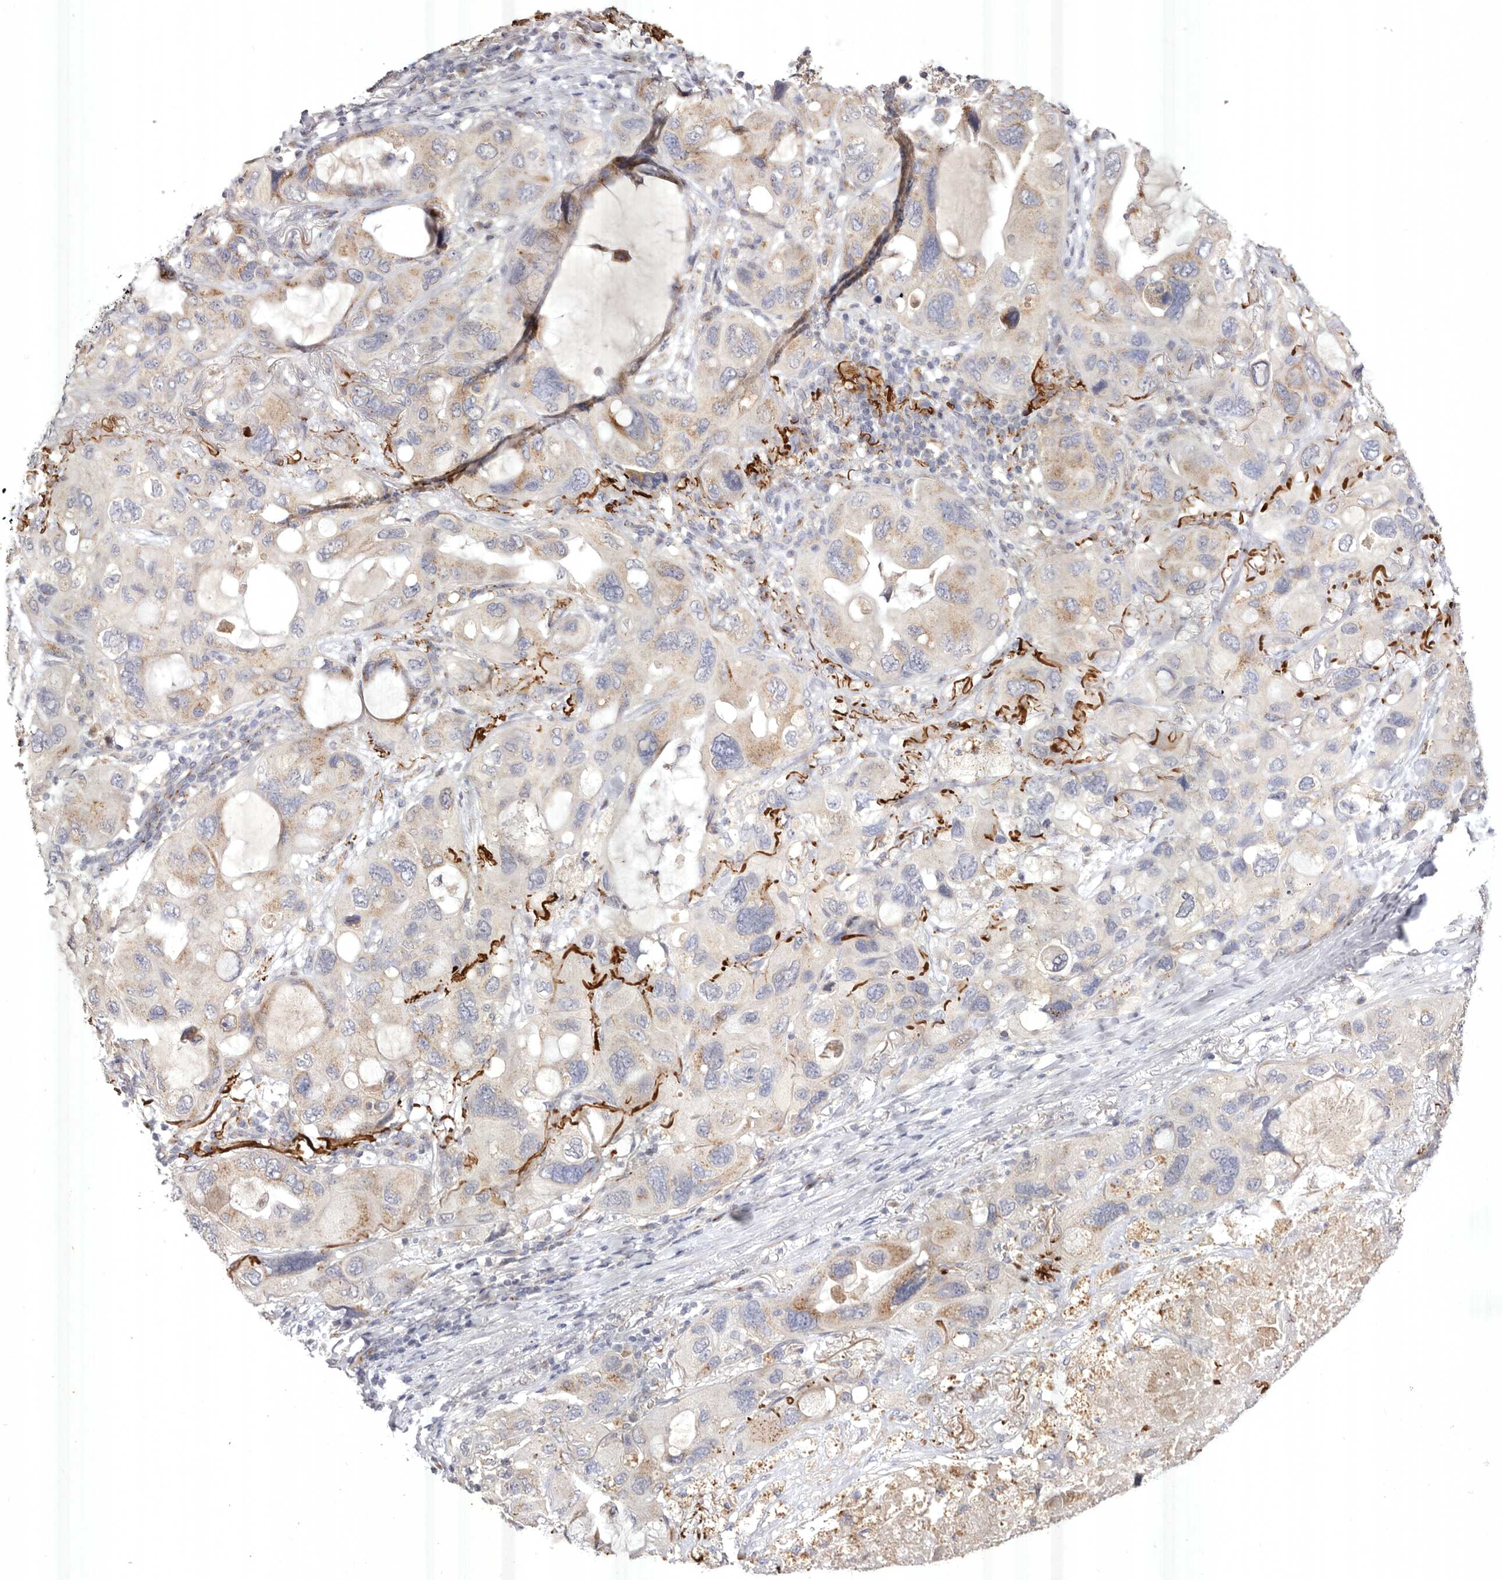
{"staining": {"intensity": "weak", "quantity": "25%-75%", "location": "cytoplasmic/membranous"}, "tissue": "lung cancer", "cell_type": "Tumor cells", "image_type": "cancer", "snomed": [{"axis": "morphology", "description": "Squamous cell carcinoma, NOS"}, {"axis": "topography", "description": "Lung"}], "caption": "Immunohistochemical staining of lung cancer (squamous cell carcinoma) displays low levels of weak cytoplasmic/membranous expression in about 25%-75% of tumor cells.", "gene": "USP24", "patient": {"sex": "female", "age": 73}}